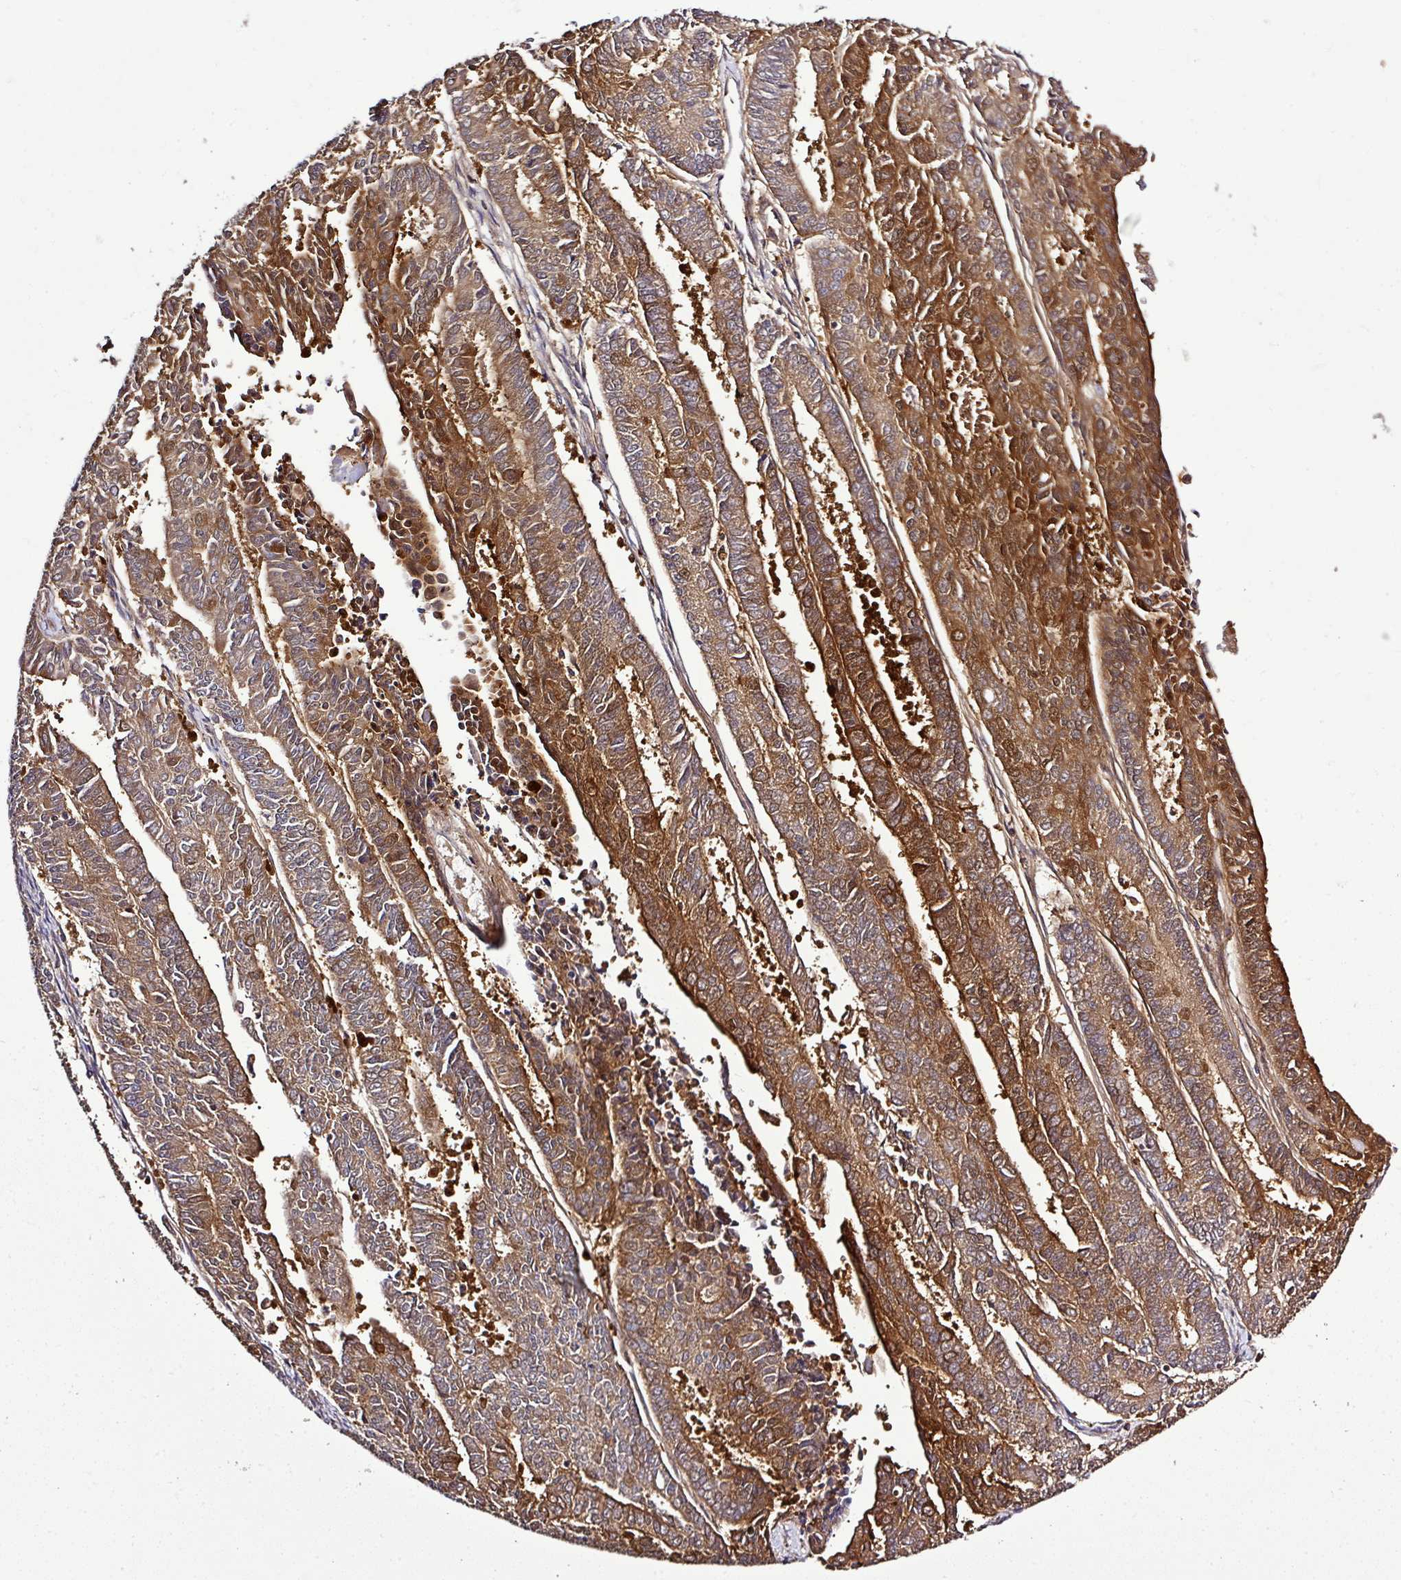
{"staining": {"intensity": "moderate", "quantity": ">75%", "location": "cytoplasmic/membranous"}, "tissue": "endometrial cancer", "cell_type": "Tumor cells", "image_type": "cancer", "snomed": [{"axis": "morphology", "description": "Adenocarcinoma, NOS"}, {"axis": "topography", "description": "Endometrium"}], "caption": "Immunohistochemistry histopathology image of endometrial cancer stained for a protein (brown), which exhibits medium levels of moderate cytoplasmic/membranous staining in approximately >75% of tumor cells.", "gene": "TMEM107", "patient": {"sex": "female", "age": 59}}